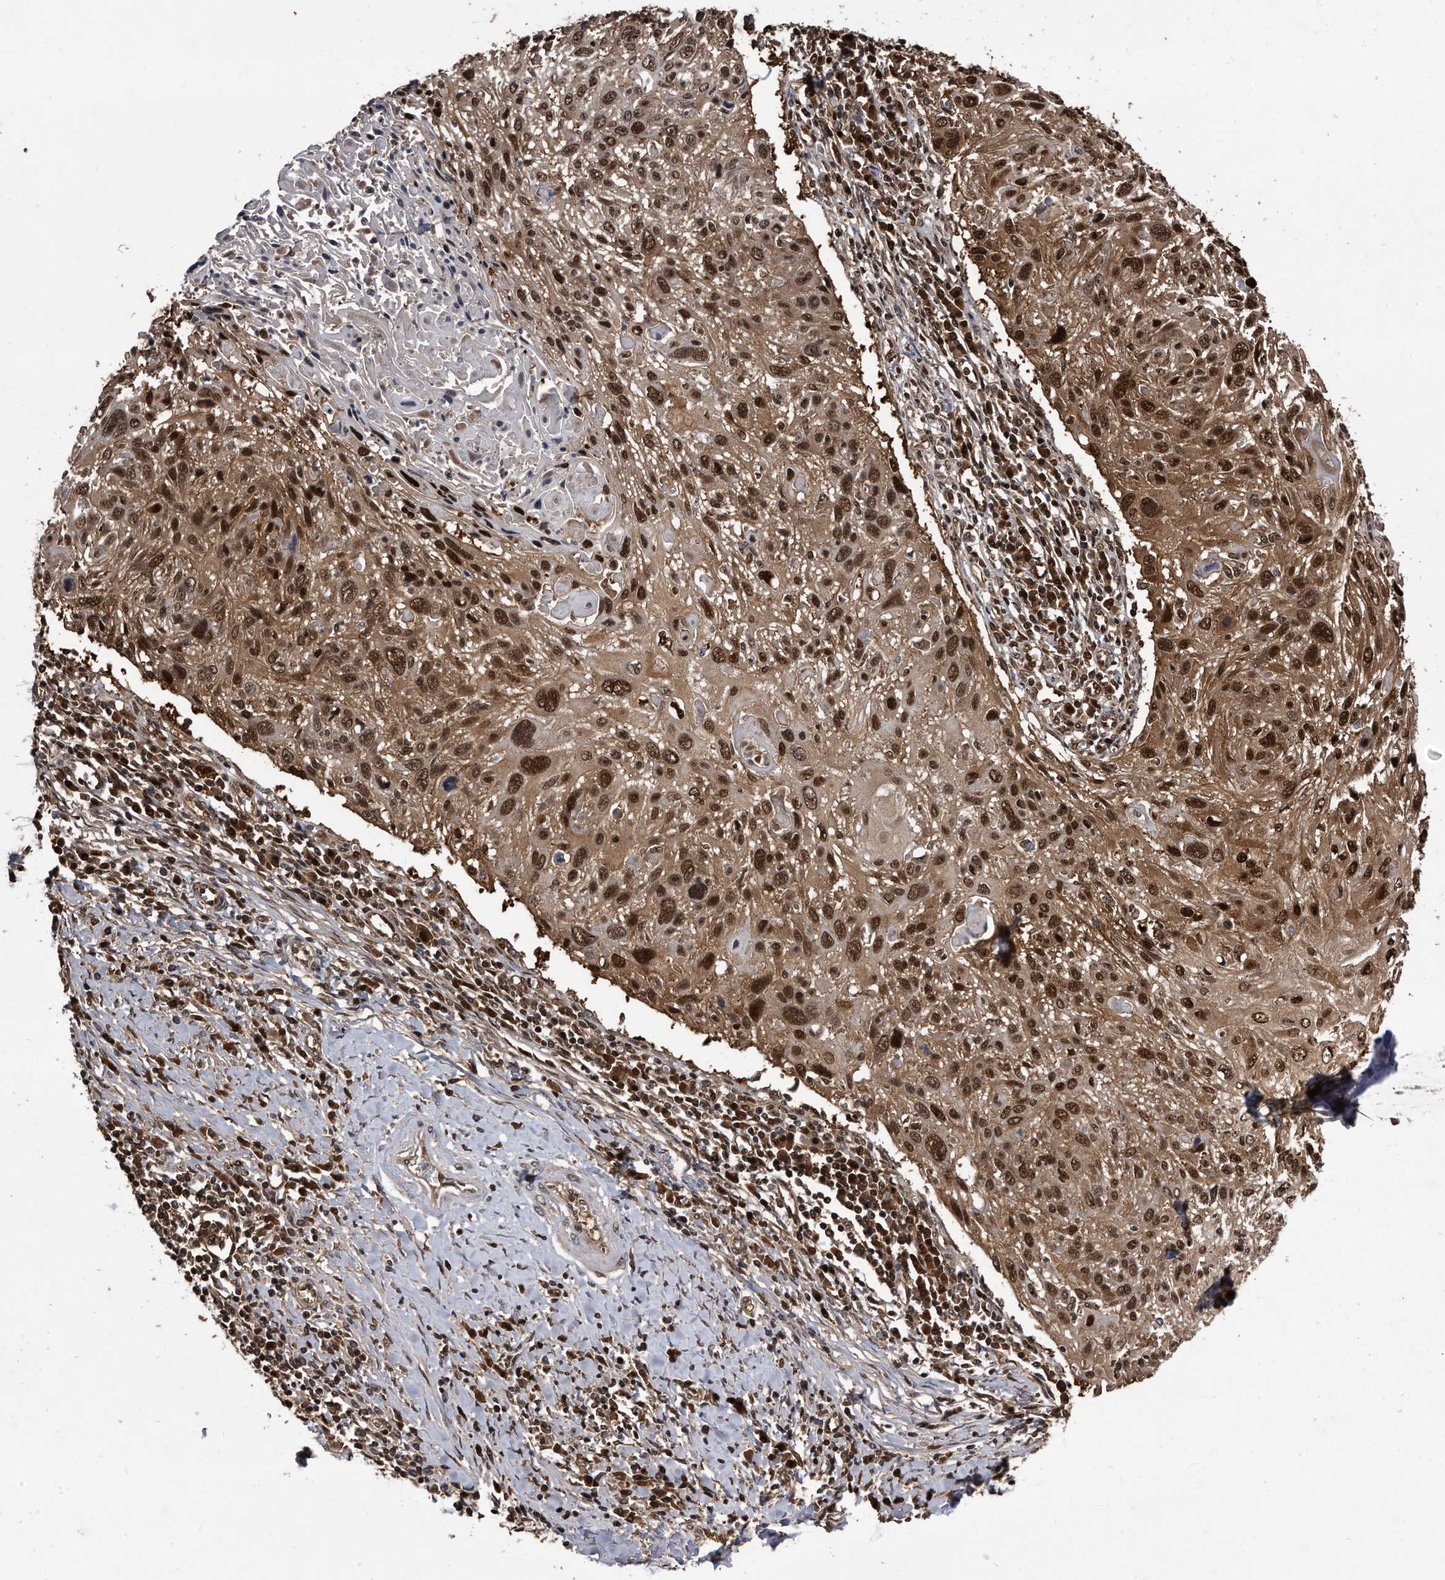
{"staining": {"intensity": "moderate", "quantity": ">75%", "location": "cytoplasmic/membranous,nuclear"}, "tissue": "cervical cancer", "cell_type": "Tumor cells", "image_type": "cancer", "snomed": [{"axis": "morphology", "description": "Squamous cell carcinoma, NOS"}, {"axis": "topography", "description": "Cervix"}], "caption": "Protein expression analysis of human cervical squamous cell carcinoma reveals moderate cytoplasmic/membranous and nuclear staining in about >75% of tumor cells.", "gene": "RAD23B", "patient": {"sex": "female", "age": 51}}